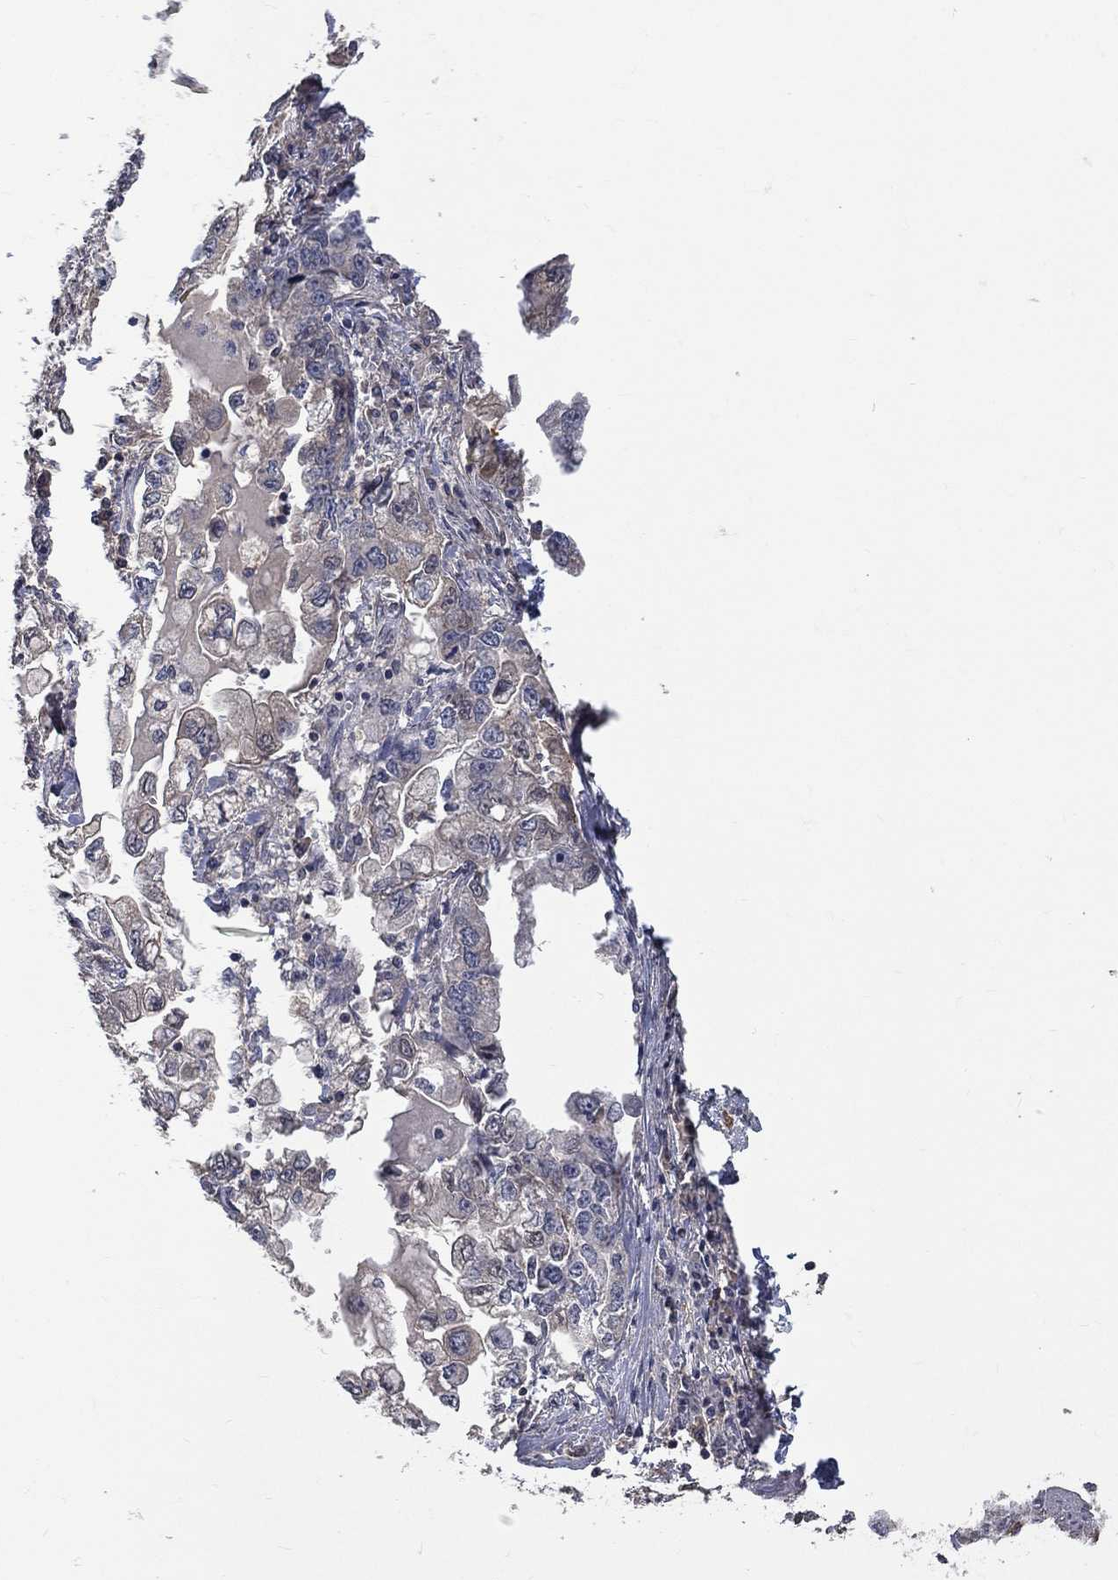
{"staining": {"intensity": "negative", "quantity": "none", "location": "none"}, "tissue": "stomach cancer", "cell_type": "Tumor cells", "image_type": "cancer", "snomed": [{"axis": "morphology", "description": "Adenocarcinoma, NOS"}, {"axis": "topography", "description": "Stomach, lower"}], "caption": "This is an IHC micrograph of stomach adenocarcinoma. There is no staining in tumor cells.", "gene": "SNAP25", "patient": {"sex": "female", "age": 93}}